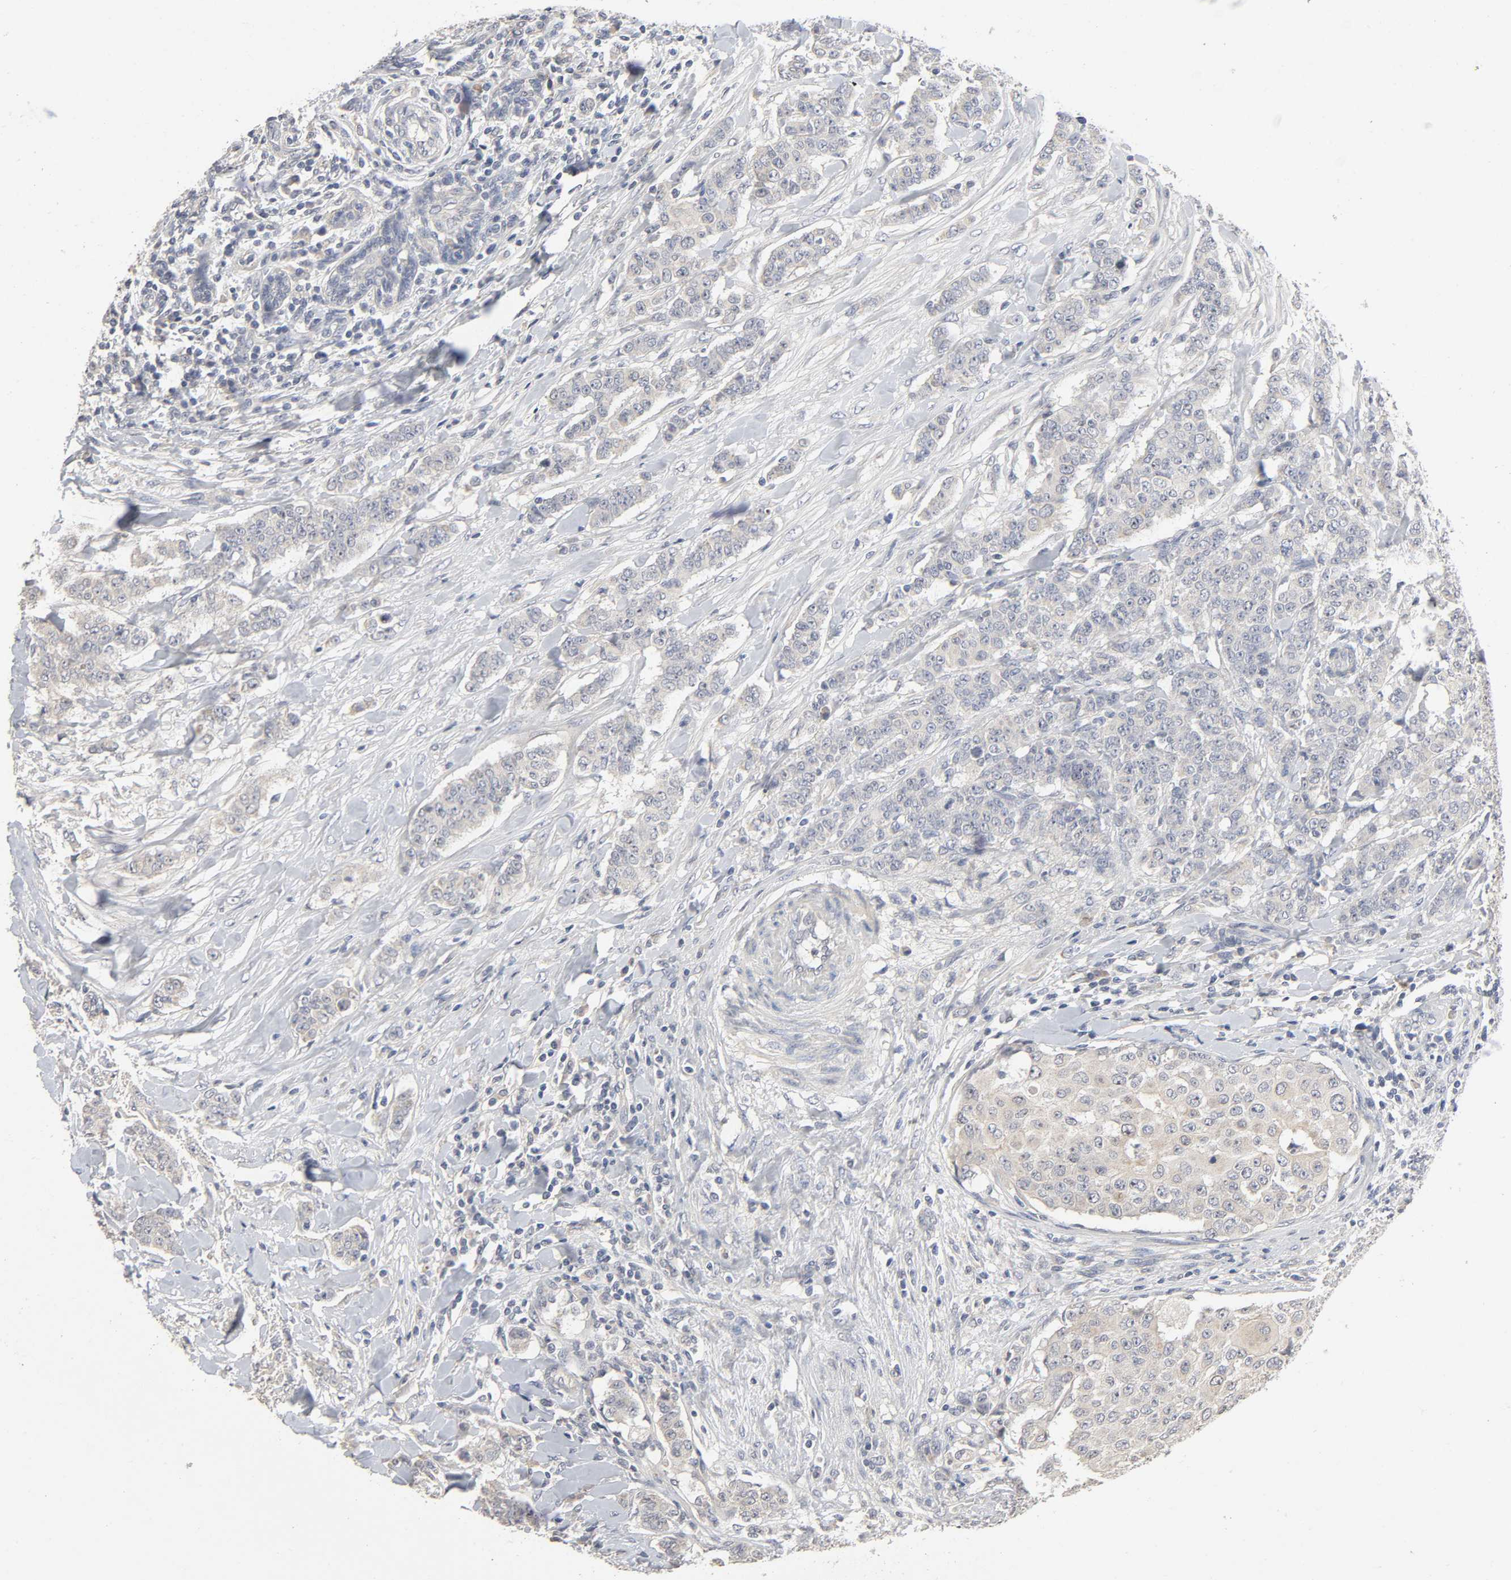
{"staining": {"intensity": "negative", "quantity": "none", "location": "none"}, "tissue": "breast cancer", "cell_type": "Tumor cells", "image_type": "cancer", "snomed": [{"axis": "morphology", "description": "Duct carcinoma"}, {"axis": "topography", "description": "Breast"}], "caption": "This micrograph is of breast cancer stained with IHC to label a protein in brown with the nuclei are counter-stained blue. There is no positivity in tumor cells.", "gene": "SLC10A2", "patient": {"sex": "female", "age": 40}}